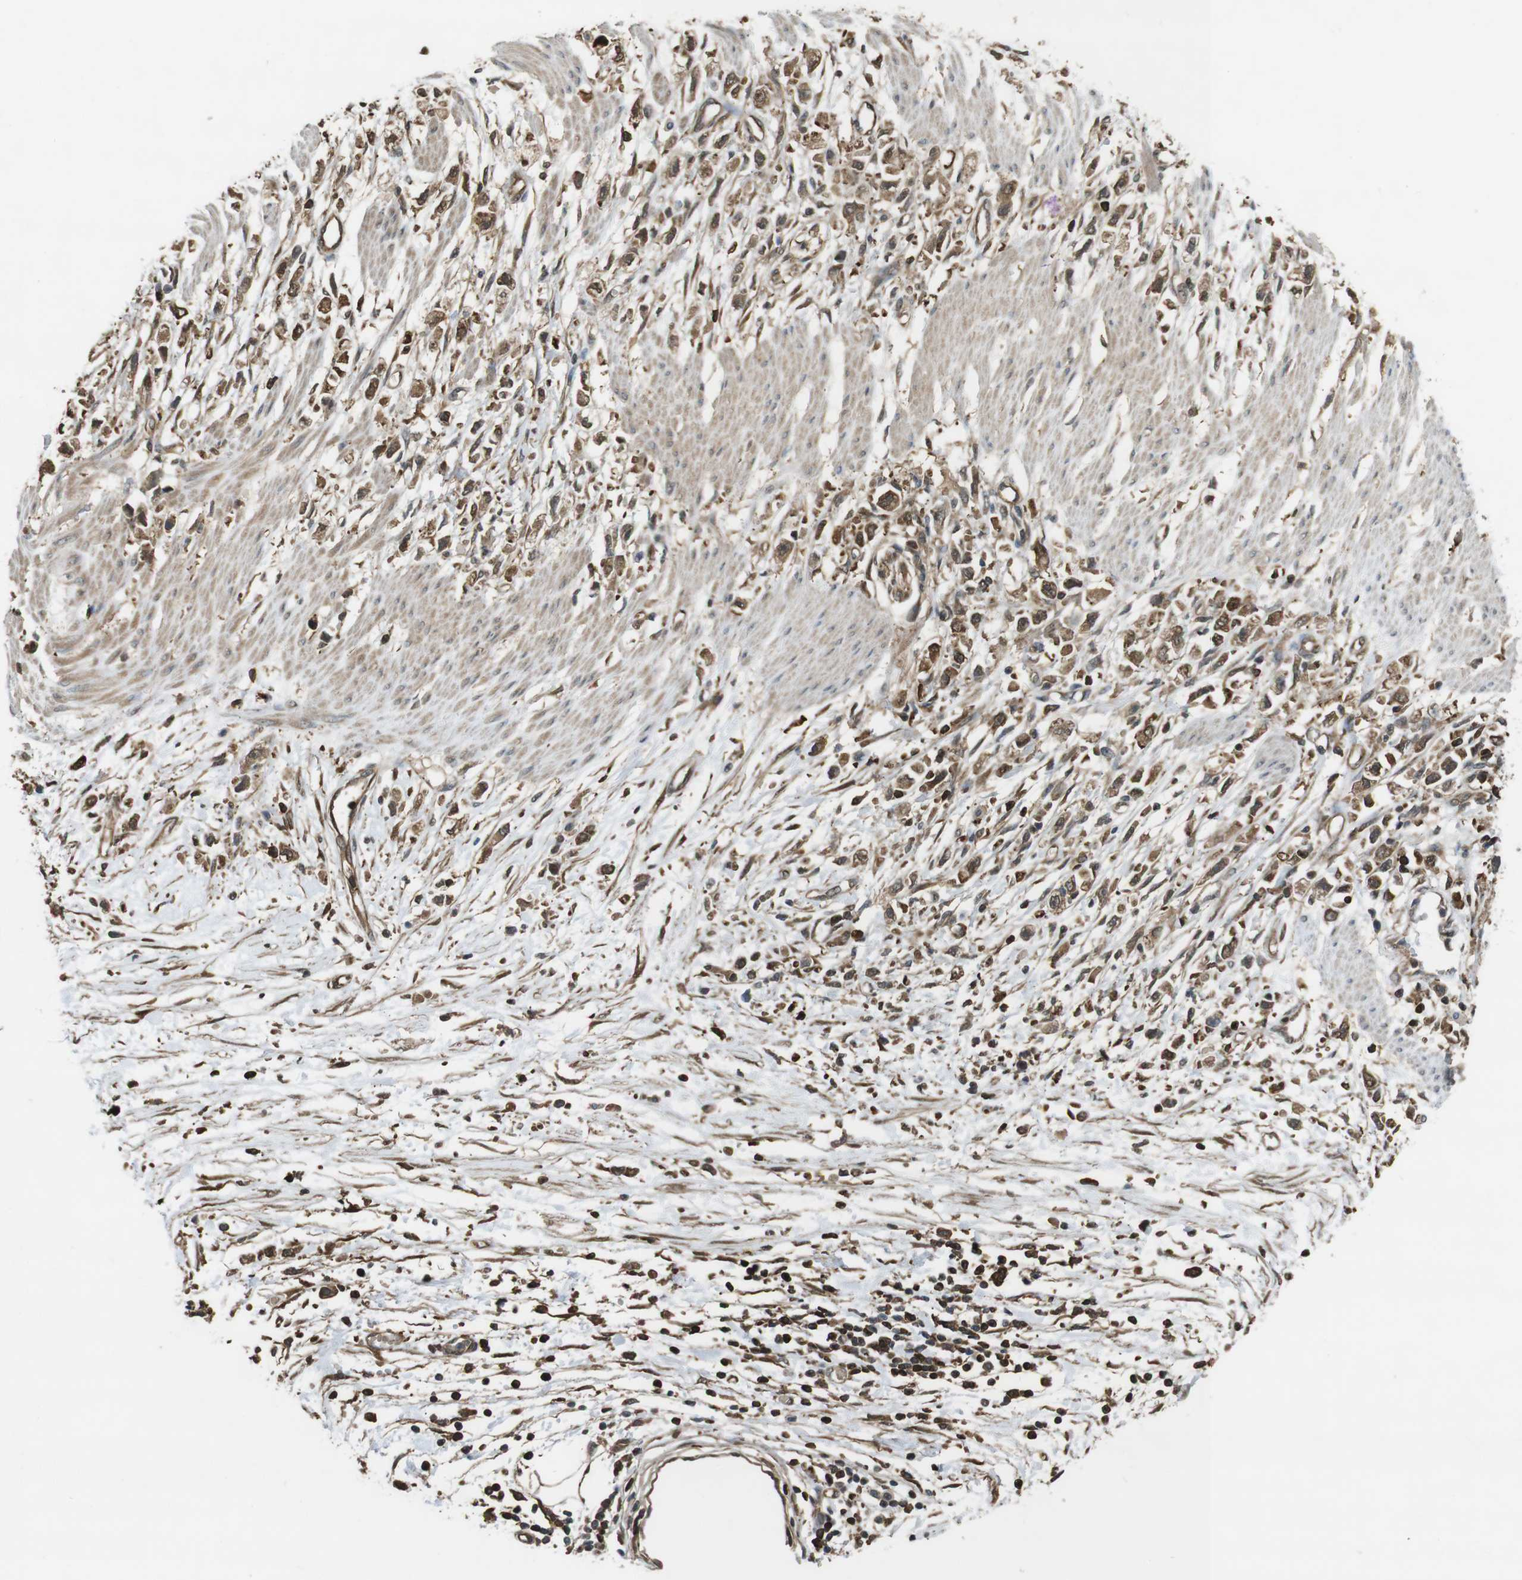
{"staining": {"intensity": "moderate", "quantity": ">75%", "location": "cytoplasmic/membranous"}, "tissue": "stomach cancer", "cell_type": "Tumor cells", "image_type": "cancer", "snomed": [{"axis": "morphology", "description": "Adenocarcinoma, NOS"}, {"axis": "topography", "description": "Stomach"}], "caption": "Stomach adenocarcinoma was stained to show a protein in brown. There is medium levels of moderate cytoplasmic/membranous expression in approximately >75% of tumor cells.", "gene": "ARHGDIA", "patient": {"sex": "female", "age": 59}}